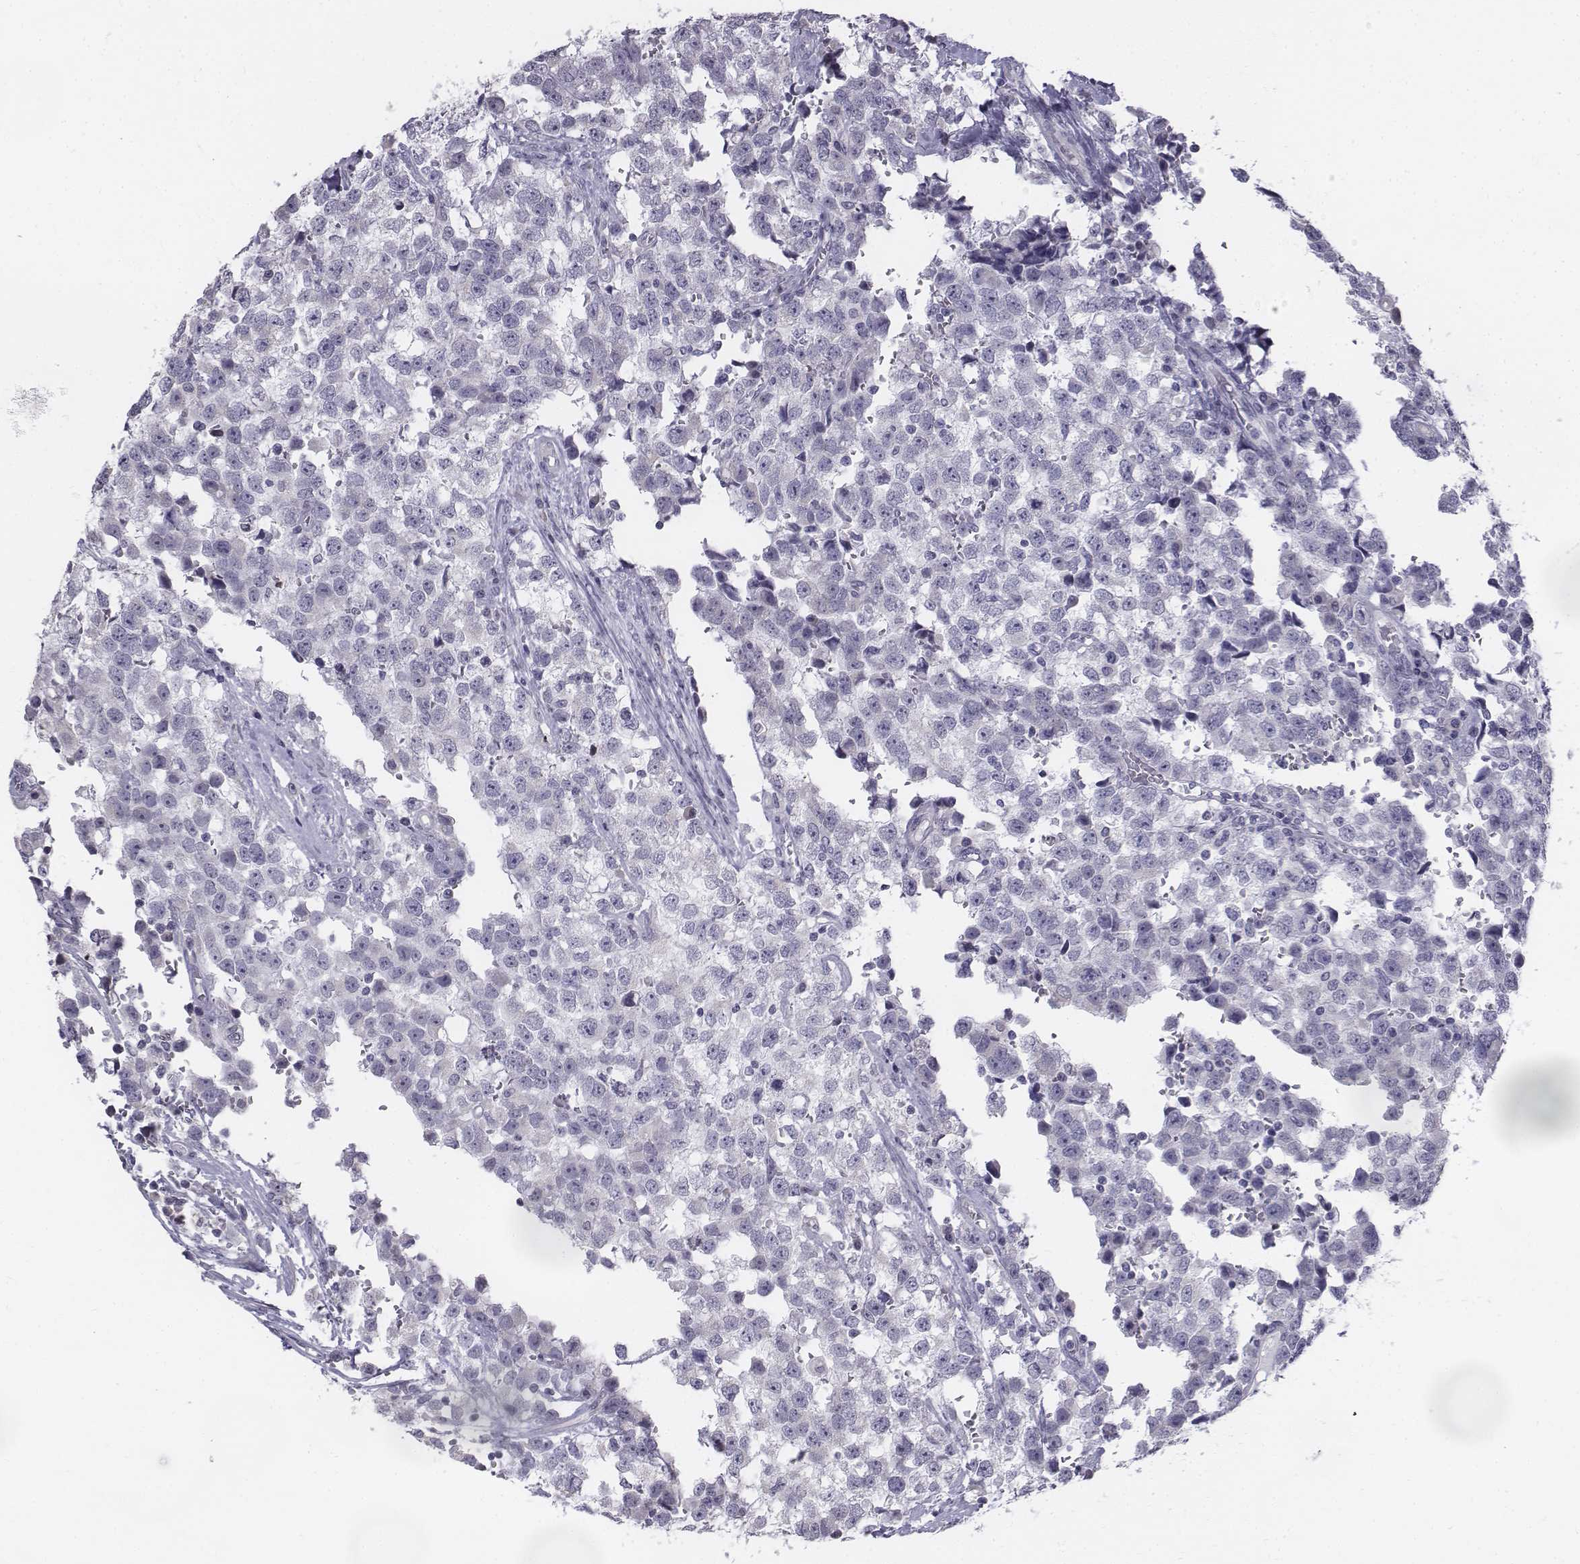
{"staining": {"intensity": "negative", "quantity": "none", "location": "none"}, "tissue": "testis cancer", "cell_type": "Tumor cells", "image_type": "cancer", "snomed": [{"axis": "morphology", "description": "Seminoma, NOS"}, {"axis": "topography", "description": "Testis"}], "caption": "Tumor cells are negative for protein expression in human testis cancer (seminoma).", "gene": "PENK", "patient": {"sex": "male", "age": 34}}